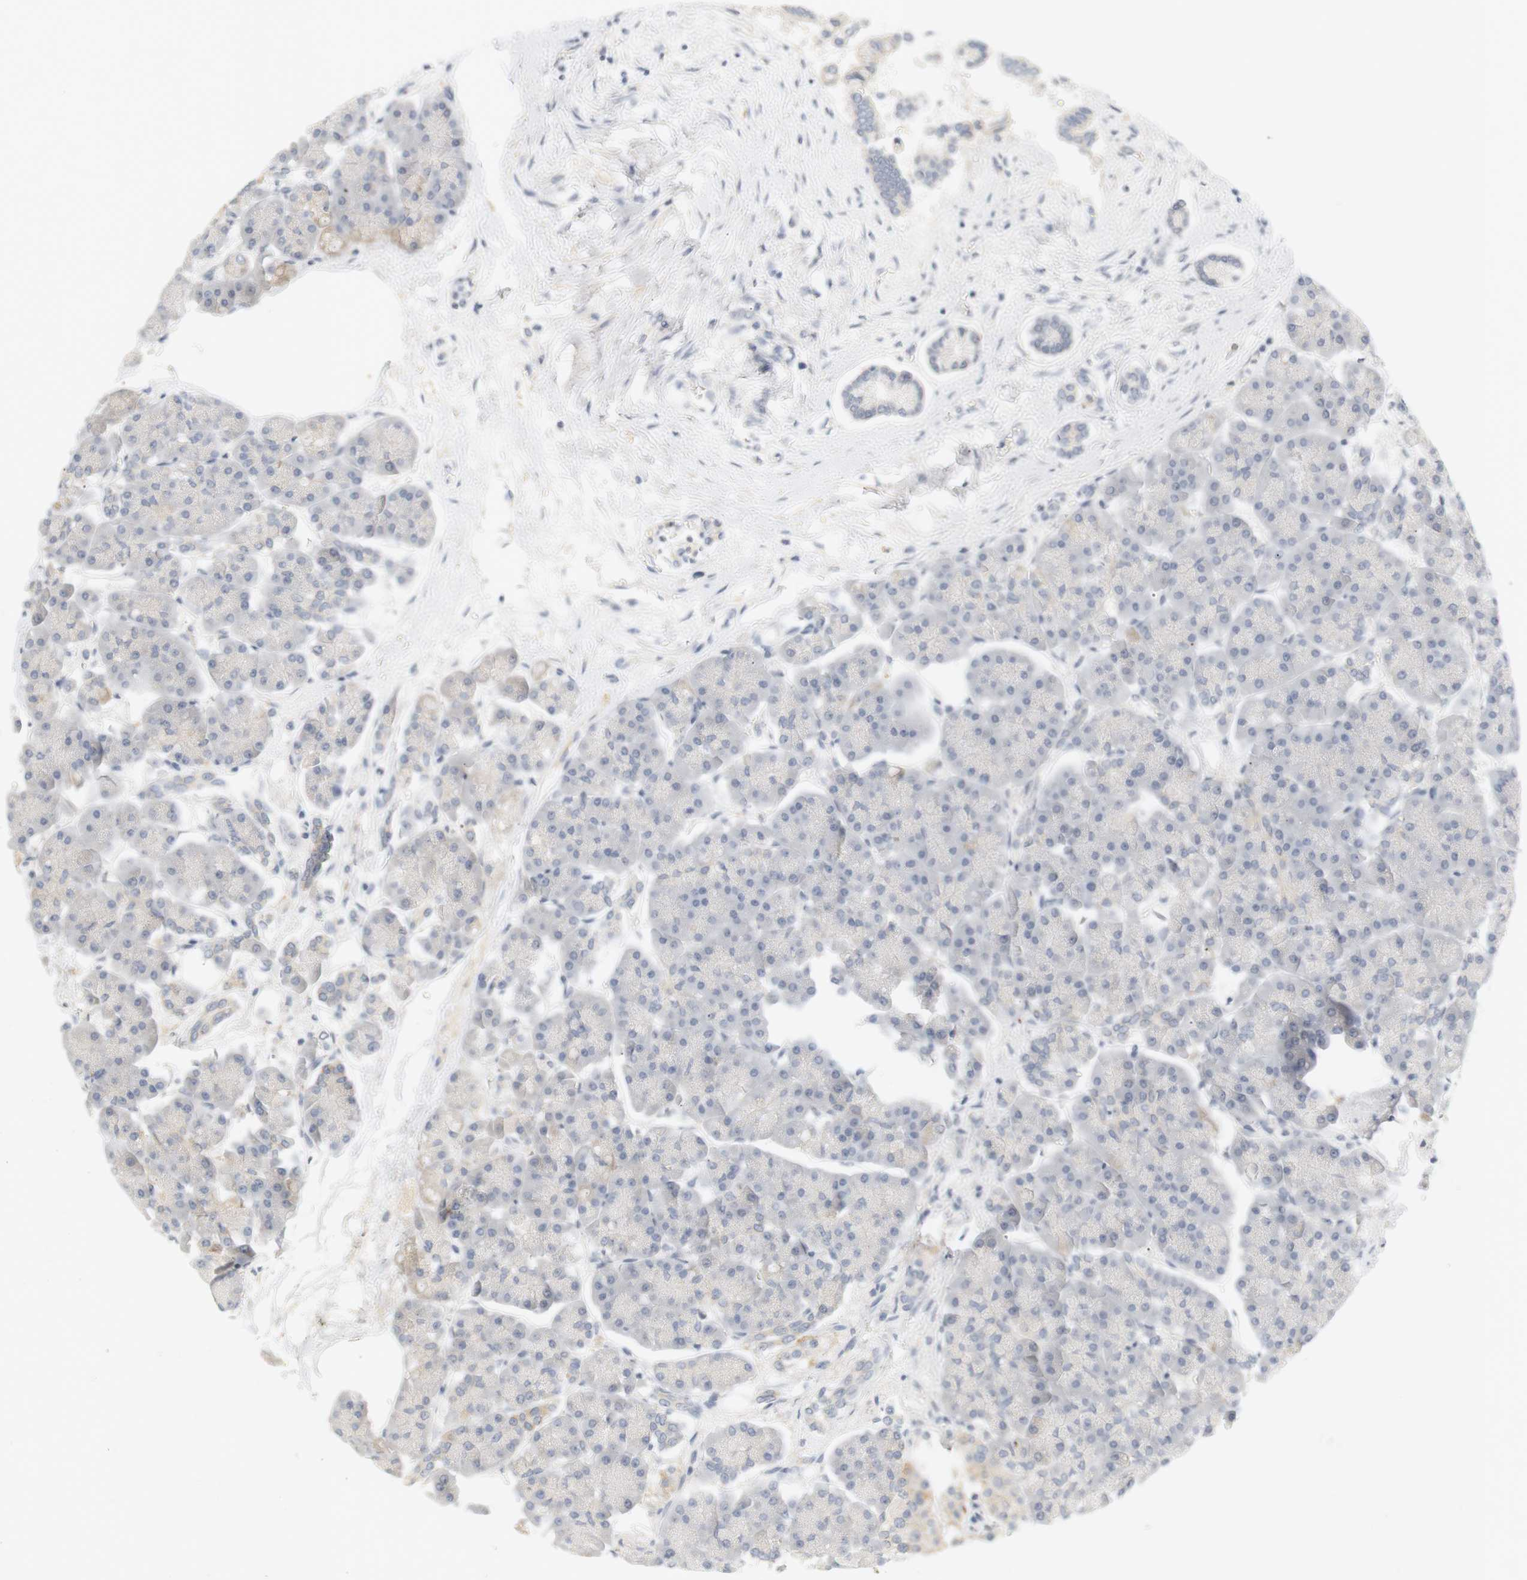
{"staining": {"intensity": "weak", "quantity": "<25%", "location": "cytoplasmic/membranous"}, "tissue": "pancreas", "cell_type": "Exocrine glandular cells", "image_type": "normal", "snomed": [{"axis": "morphology", "description": "Normal tissue, NOS"}, {"axis": "topography", "description": "Pancreas"}], "caption": "An immunohistochemistry histopathology image of normal pancreas is shown. There is no staining in exocrine glandular cells of pancreas. (Stains: DAB IHC with hematoxylin counter stain, Microscopy: brightfield microscopy at high magnification).", "gene": "RTN3", "patient": {"sex": "female", "age": 70}}